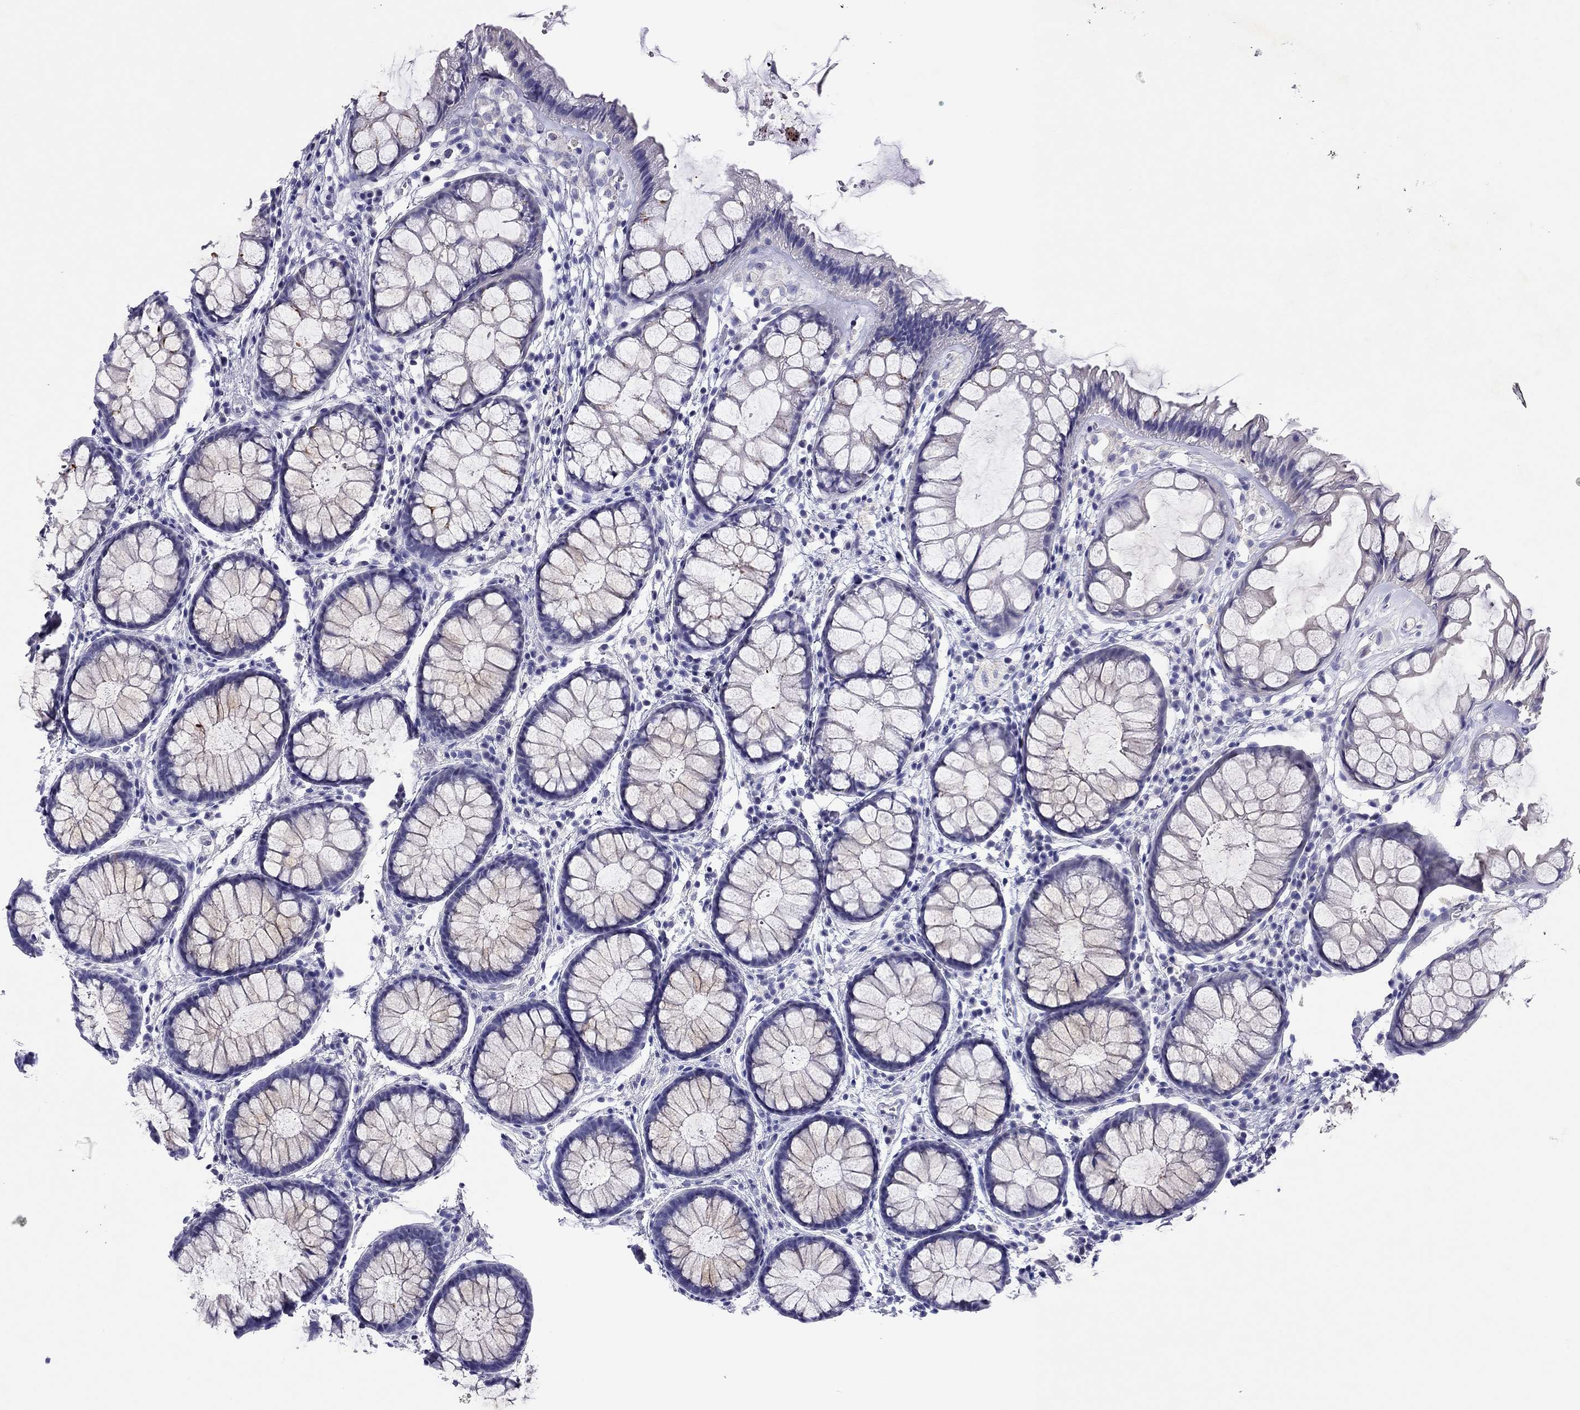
{"staining": {"intensity": "negative", "quantity": "none", "location": "none"}, "tissue": "rectum", "cell_type": "Glandular cells", "image_type": "normal", "snomed": [{"axis": "morphology", "description": "Normal tissue, NOS"}, {"axis": "topography", "description": "Rectum"}], "caption": "IHC image of unremarkable rectum: human rectum stained with DAB (3,3'-diaminobenzidine) shows no significant protein expression in glandular cells.", "gene": "CAPNS2", "patient": {"sex": "female", "age": 62}}